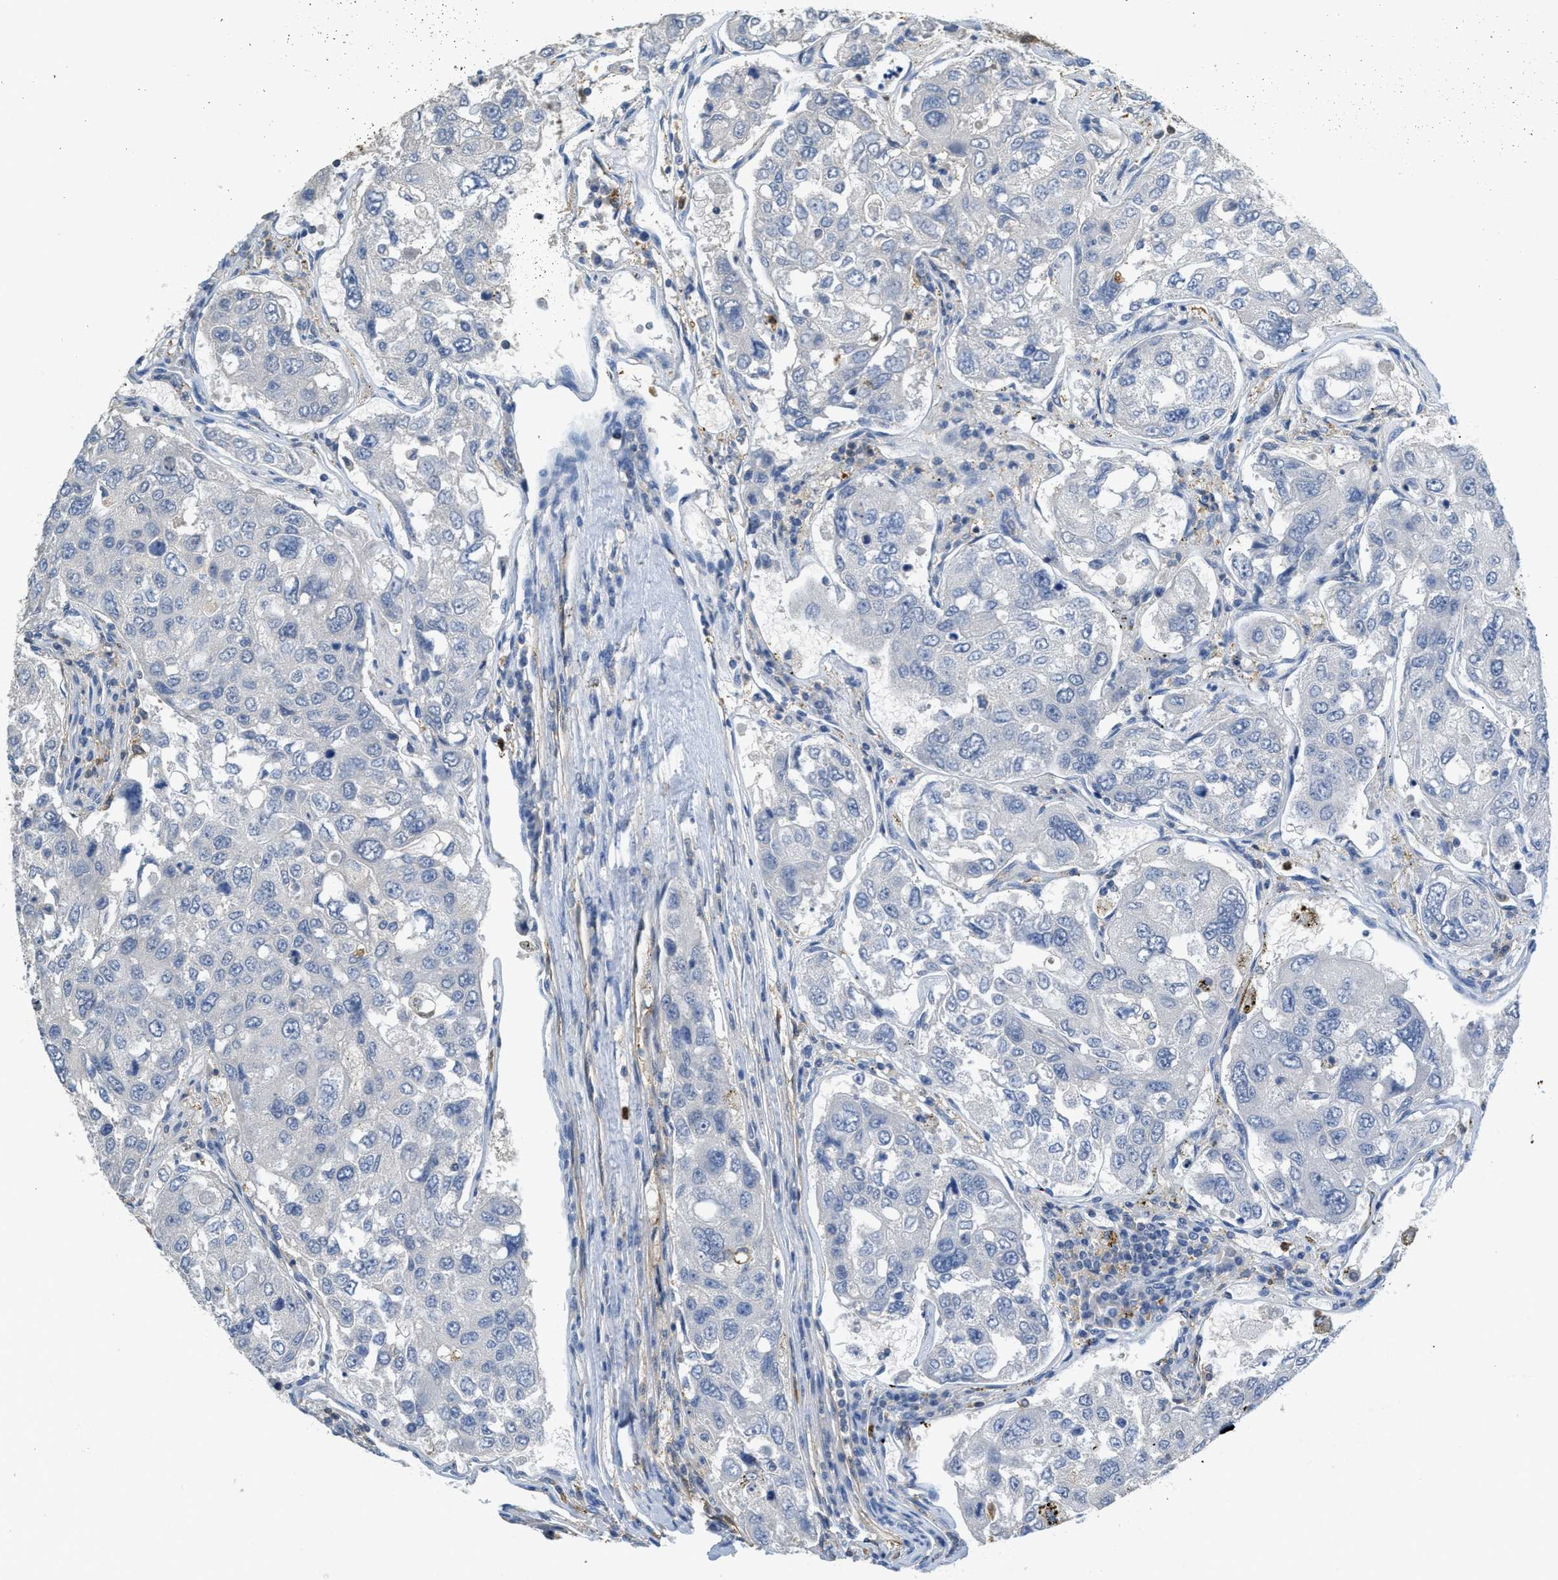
{"staining": {"intensity": "negative", "quantity": "none", "location": "none"}, "tissue": "urothelial cancer", "cell_type": "Tumor cells", "image_type": "cancer", "snomed": [{"axis": "morphology", "description": "Urothelial carcinoma, High grade"}, {"axis": "topography", "description": "Lymph node"}, {"axis": "topography", "description": "Urinary bladder"}], "caption": "DAB immunohistochemical staining of urothelial carcinoma (high-grade) exhibits no significant expression in tumor cells.", "gene": "SERPINB1", "patient": {"sex": "male", "age": 51}}